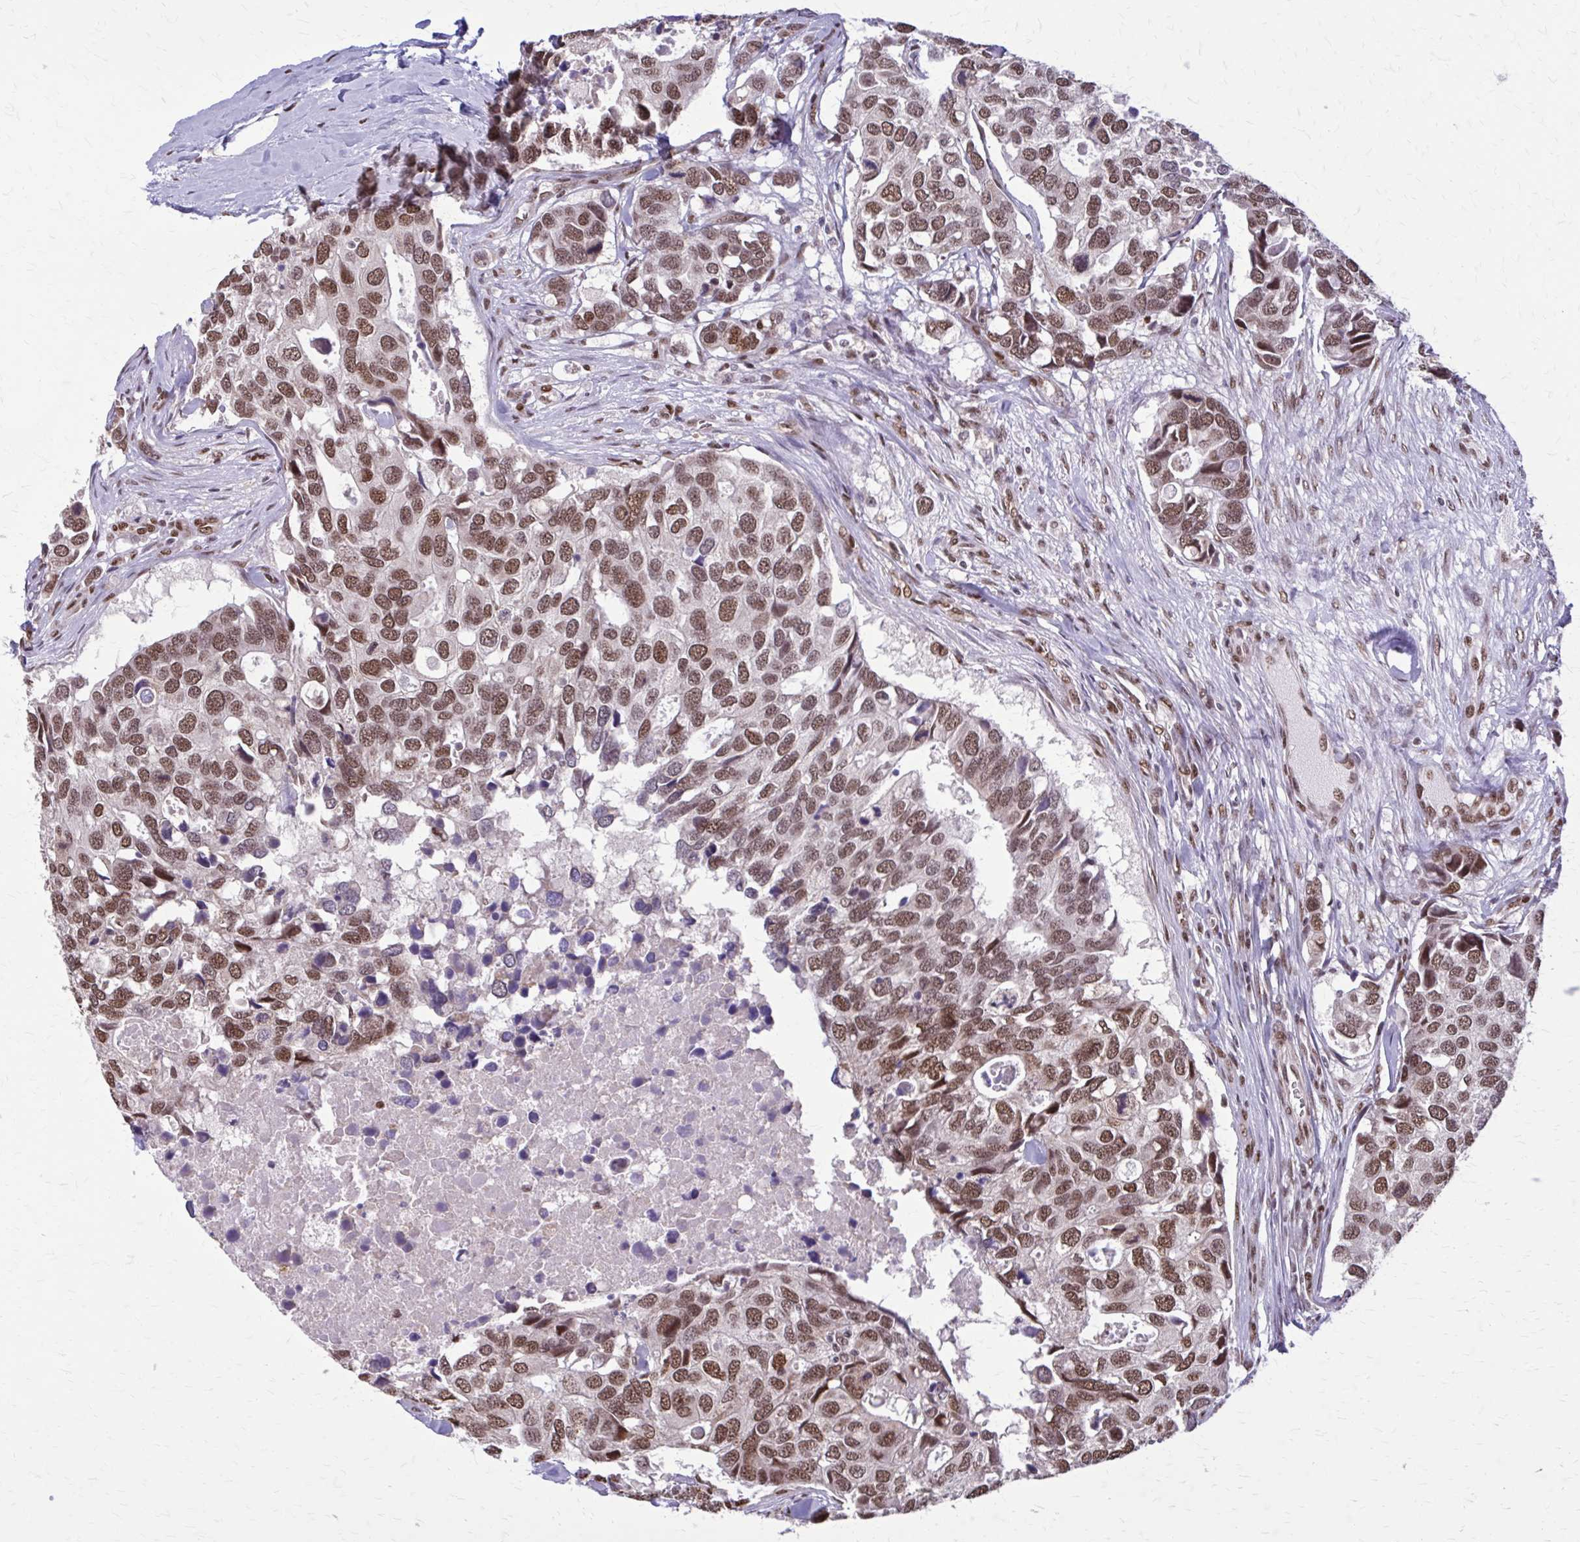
{"staining": {"intensity": "moderate", "quantity": ">75%", "location": "nuclear"}, "tissue": "breast cancer", "cell_type": "Tumor cells", "image_type": "cancer", "snomed": [{"axis": "morphology", "description": "Duct carcinoma"}, {"axis": "topography", "description": "Breast"}], "caption": "Brown immunohistochemical staining in breast cancer exhibits moderate nuclear staining in about >75% of tumor cells.", "gene": "TTF1", "patient": {"sex": "female", "age": 83}}